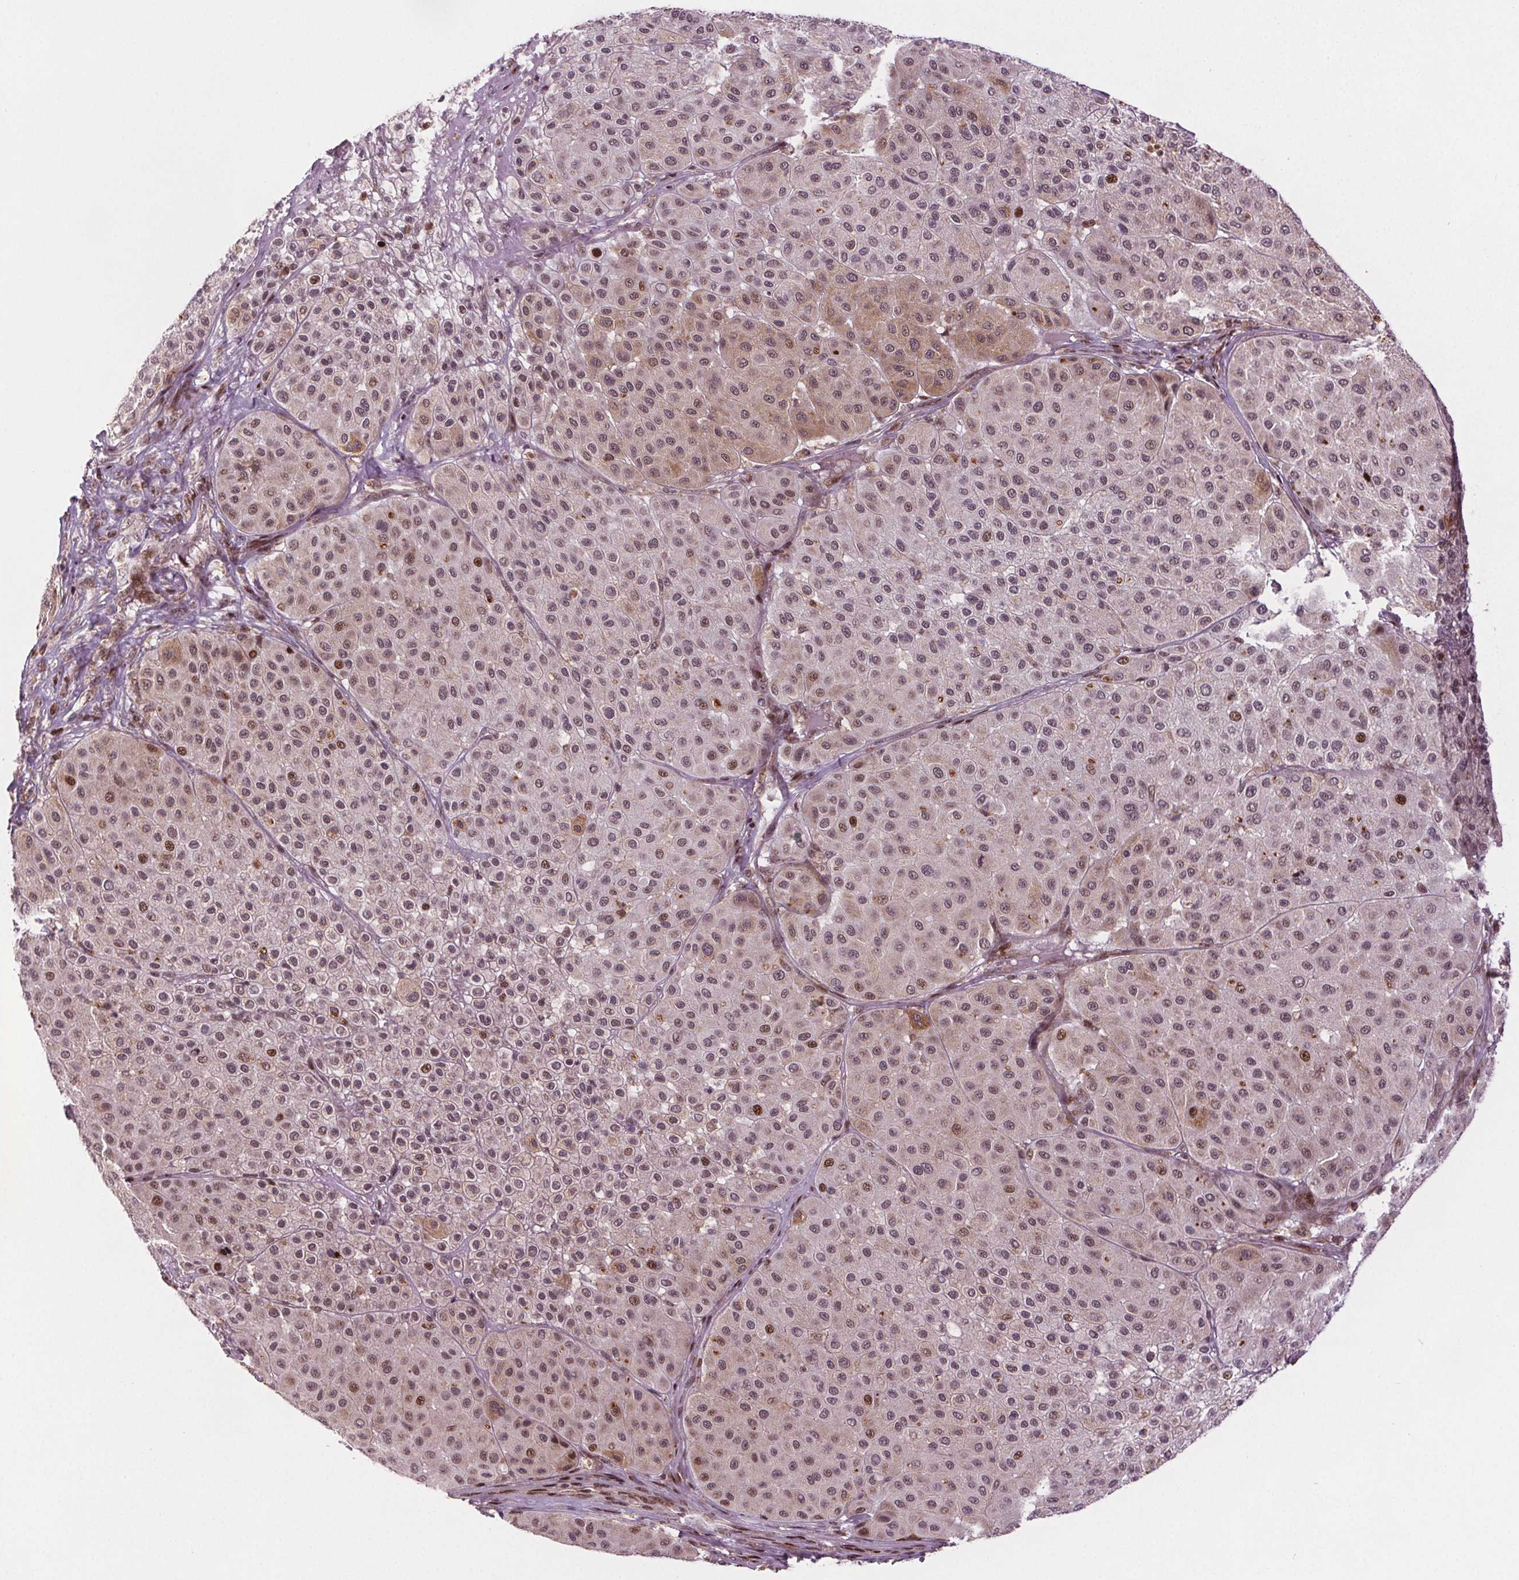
{"staining": {"intensity": "moderate", "quantity": "<25%", "location": "nuclear"}, "tissue": "melanoma", "cell_type": "Tumor cells", "image_type": "cancer", "snomed": [{"axis": "morphology", "description": "Malignant melanoma, Metastatic site"}, {"axis": "topography", "description": "Smooth muscle"}], "caption": "Human melanoma stained for a protein (brown) demonstrates moderate nuclear positive positivity in approximately <25% of tumor cells.", "gene": "SNRNP35", "patient": {"sex": "male", "age": 41}}